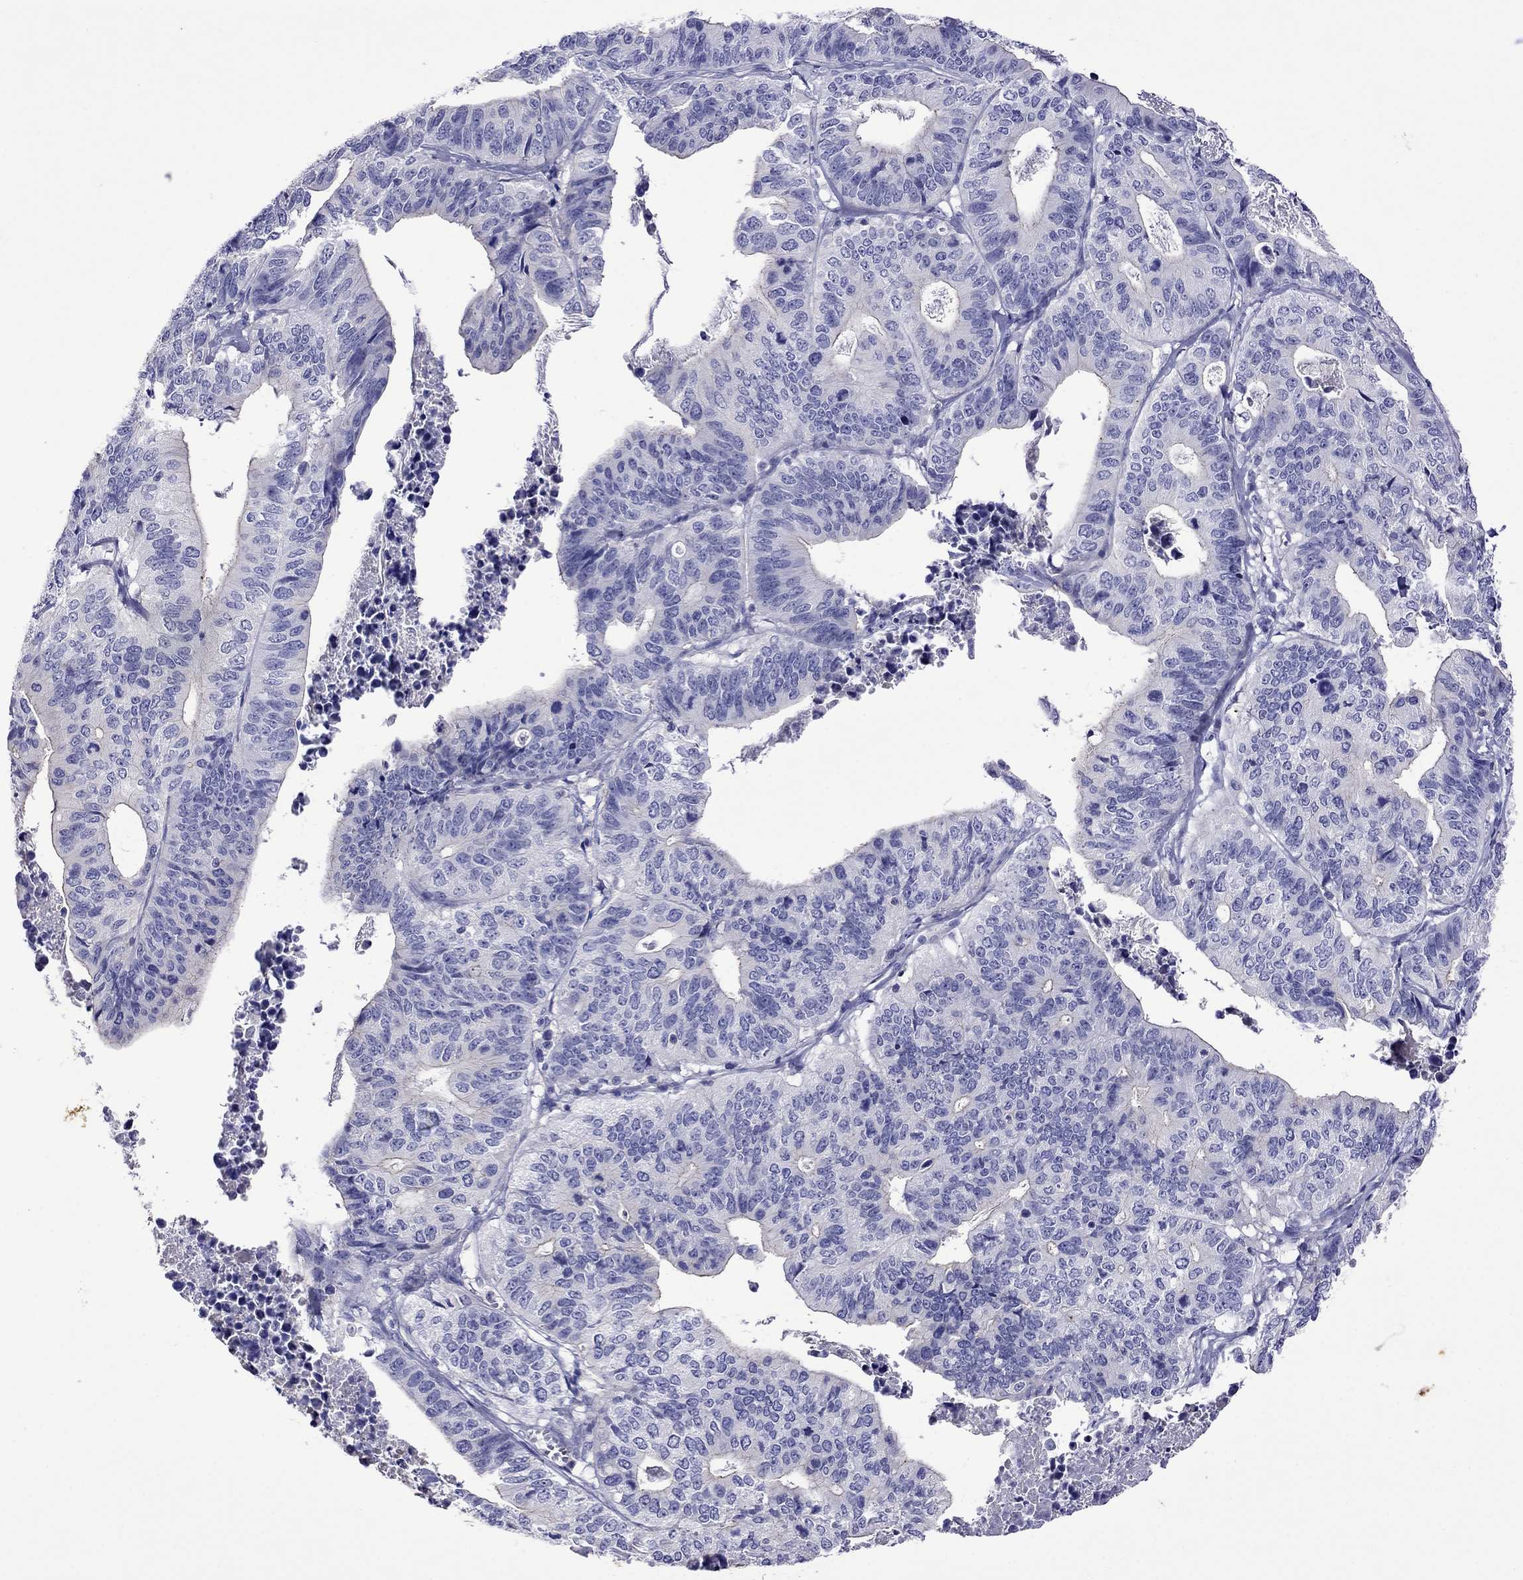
{"staining": {"intensity": "negative", "quantity": "none", "location": "none"}, "tissue": "stomach cancer", "cell_type": "Tumor cells", "image_type": "cancer", "snomed": [{"axis": "morphology", "description": "Adenocarcinoma, NOS"}, {"axis": "topography", "description": "Stomach, upper"}], "caption": "Human adenocarcinoma (stomach) stained for a protein using IHC demonstrates no expression in tumor cells.", "gene": "STAR", "patient": {"sex": "female", "age": 67}}